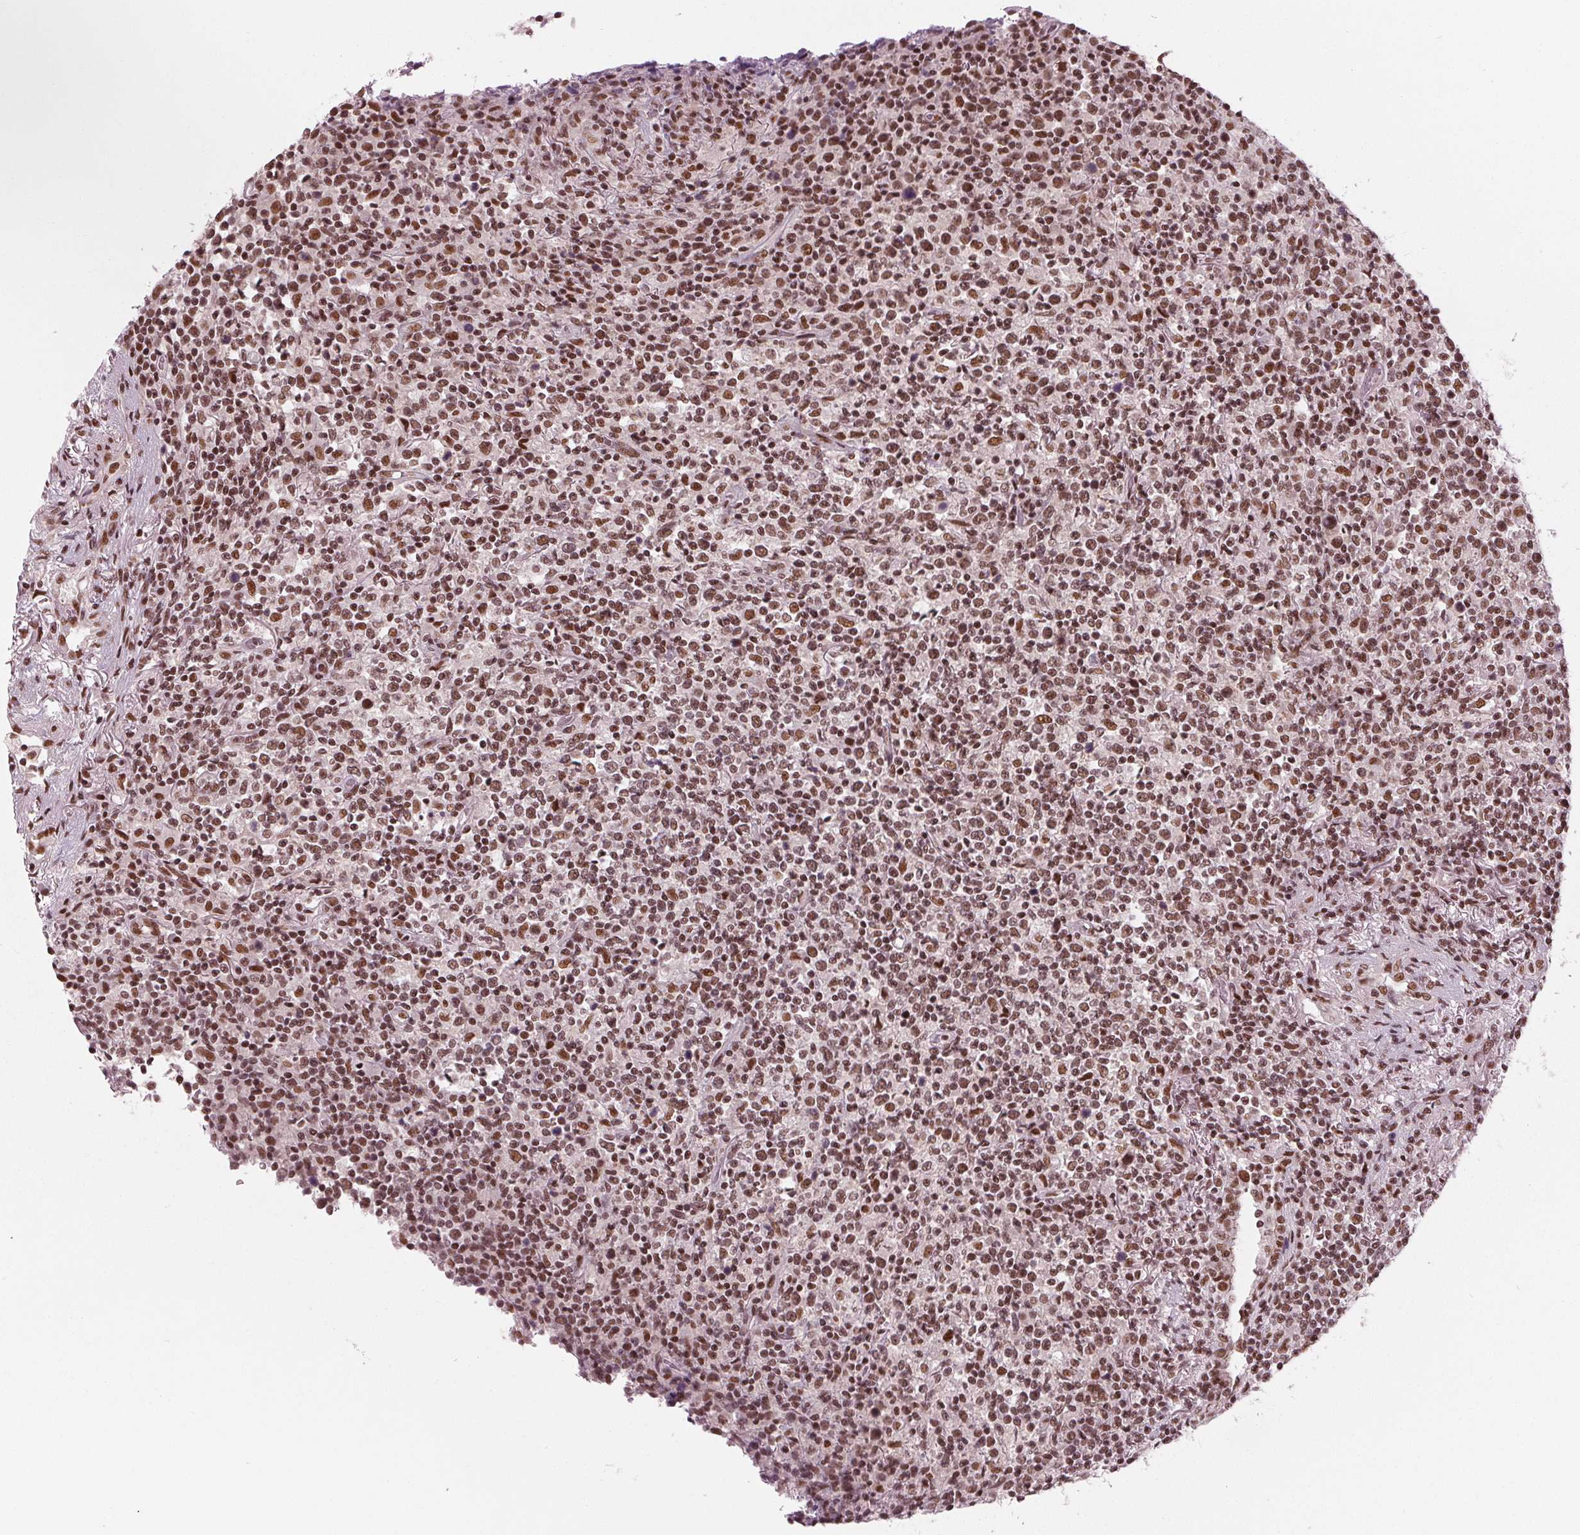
{"staining": {"intensity": "strong", "quantity": ">75%", "location": "nuclear"}, "tissue": "lymphoma", "cell_type": "Tumor cells", "image_type": "cancer", "snomed": [{"axis": "morphology", "description": "Malignant lymphoma, non-Hodgkin's type, High grade"}, {"axis": "topography", "description": "Lung"}], "caption": "High-grade malignant lymphoma, non-Hodgkin's type stained with a brown dye shows strong nuclear positive positivity in approximately >75% of tumor cells.", "gene": "LSM2", "patient": {"sex": "male", "age": 79}}